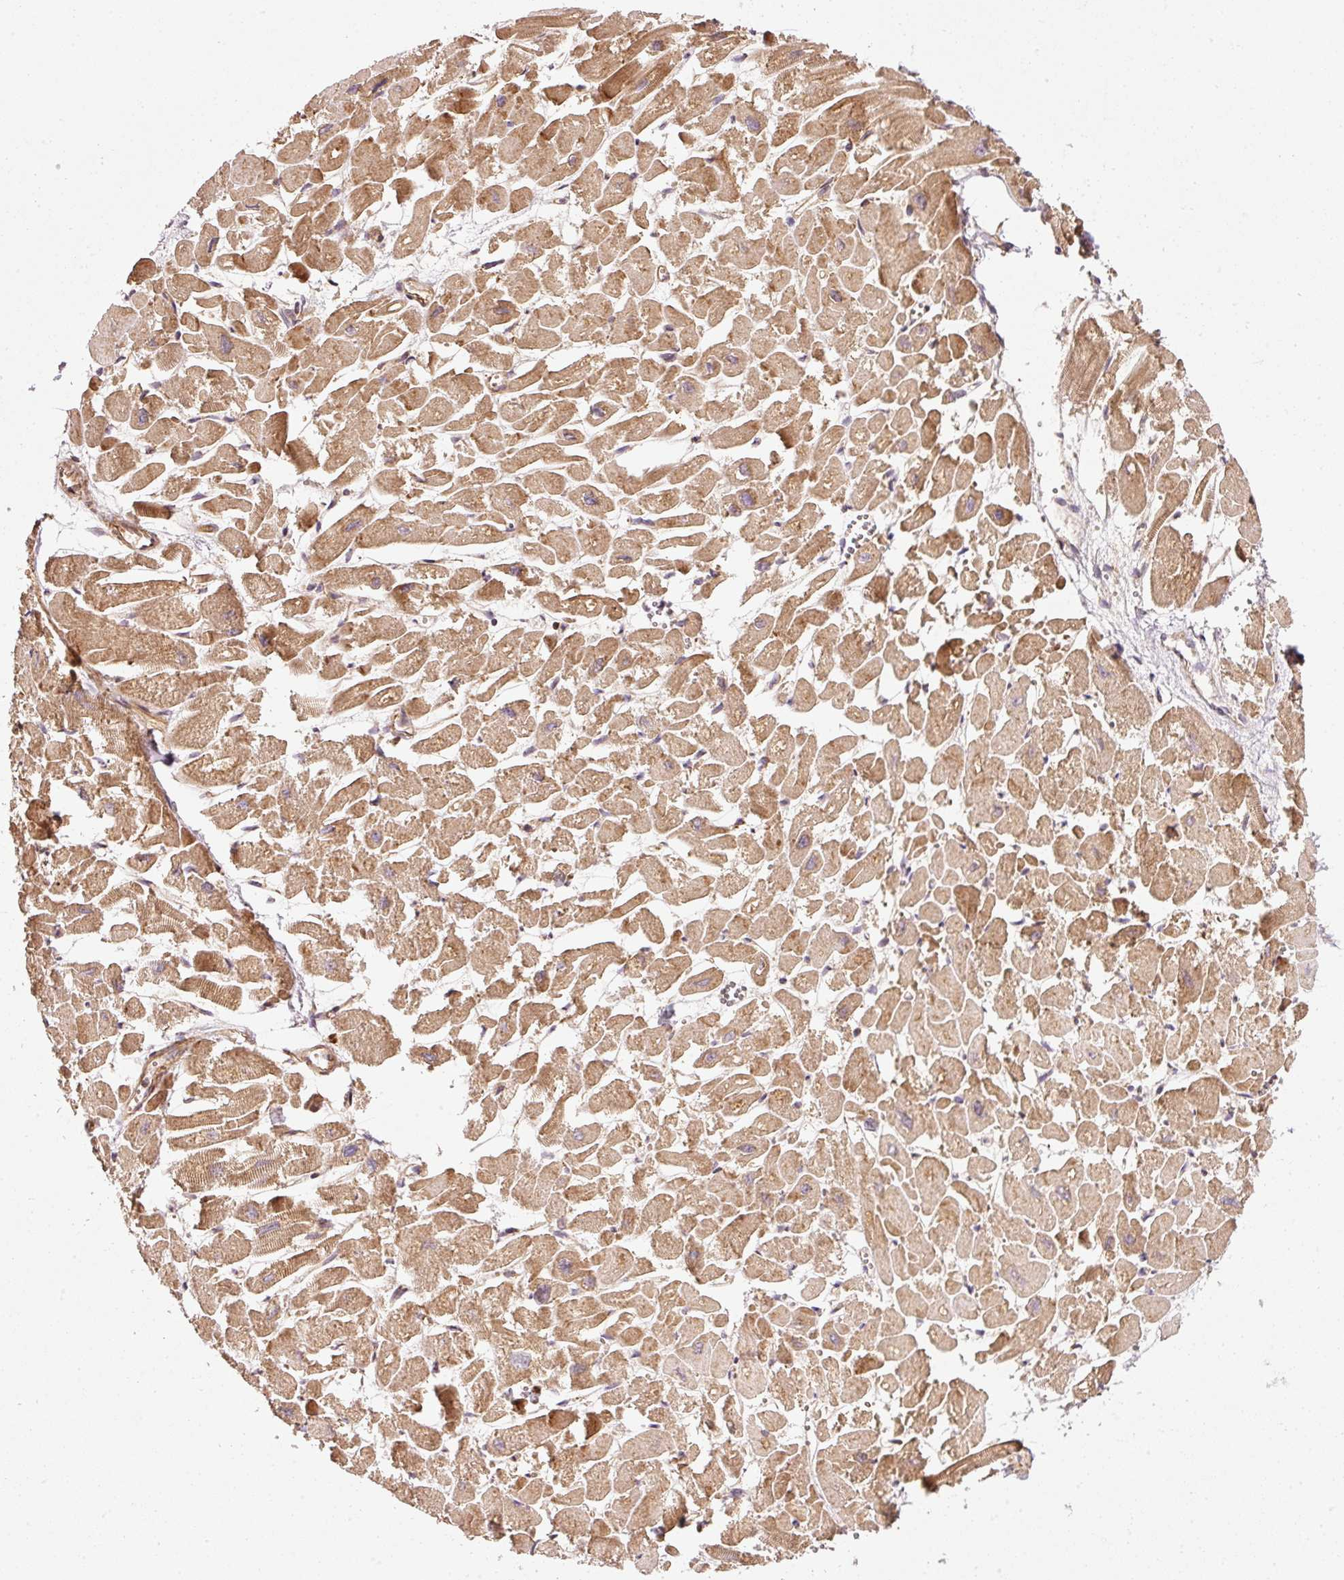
{"staining": {"intensity": "strong", "quantity": ">75%", "location": "cytoplasmic/membranous"}, "tissue": "heart muscle", "cell_type": "Cardiomyocytes", "image_type": "normal", "snomed": [{"axis": "morphology", "description": "Normal tissue, NOS"}, {"axis": "topography", "description": "Heart"}], "caption": "Immunohistochemistry (IHC) image of unremarkable heart muscle: human heart muscle stained using IHC shows high levels of strong protein expression localized specifically in the cytoplasmic/membranous of cardiomyocytes, appearing as a cytoplasmic/membranous brown color.", "gene": "ISCU", "patient": {"sex": "male", "age": 54}}